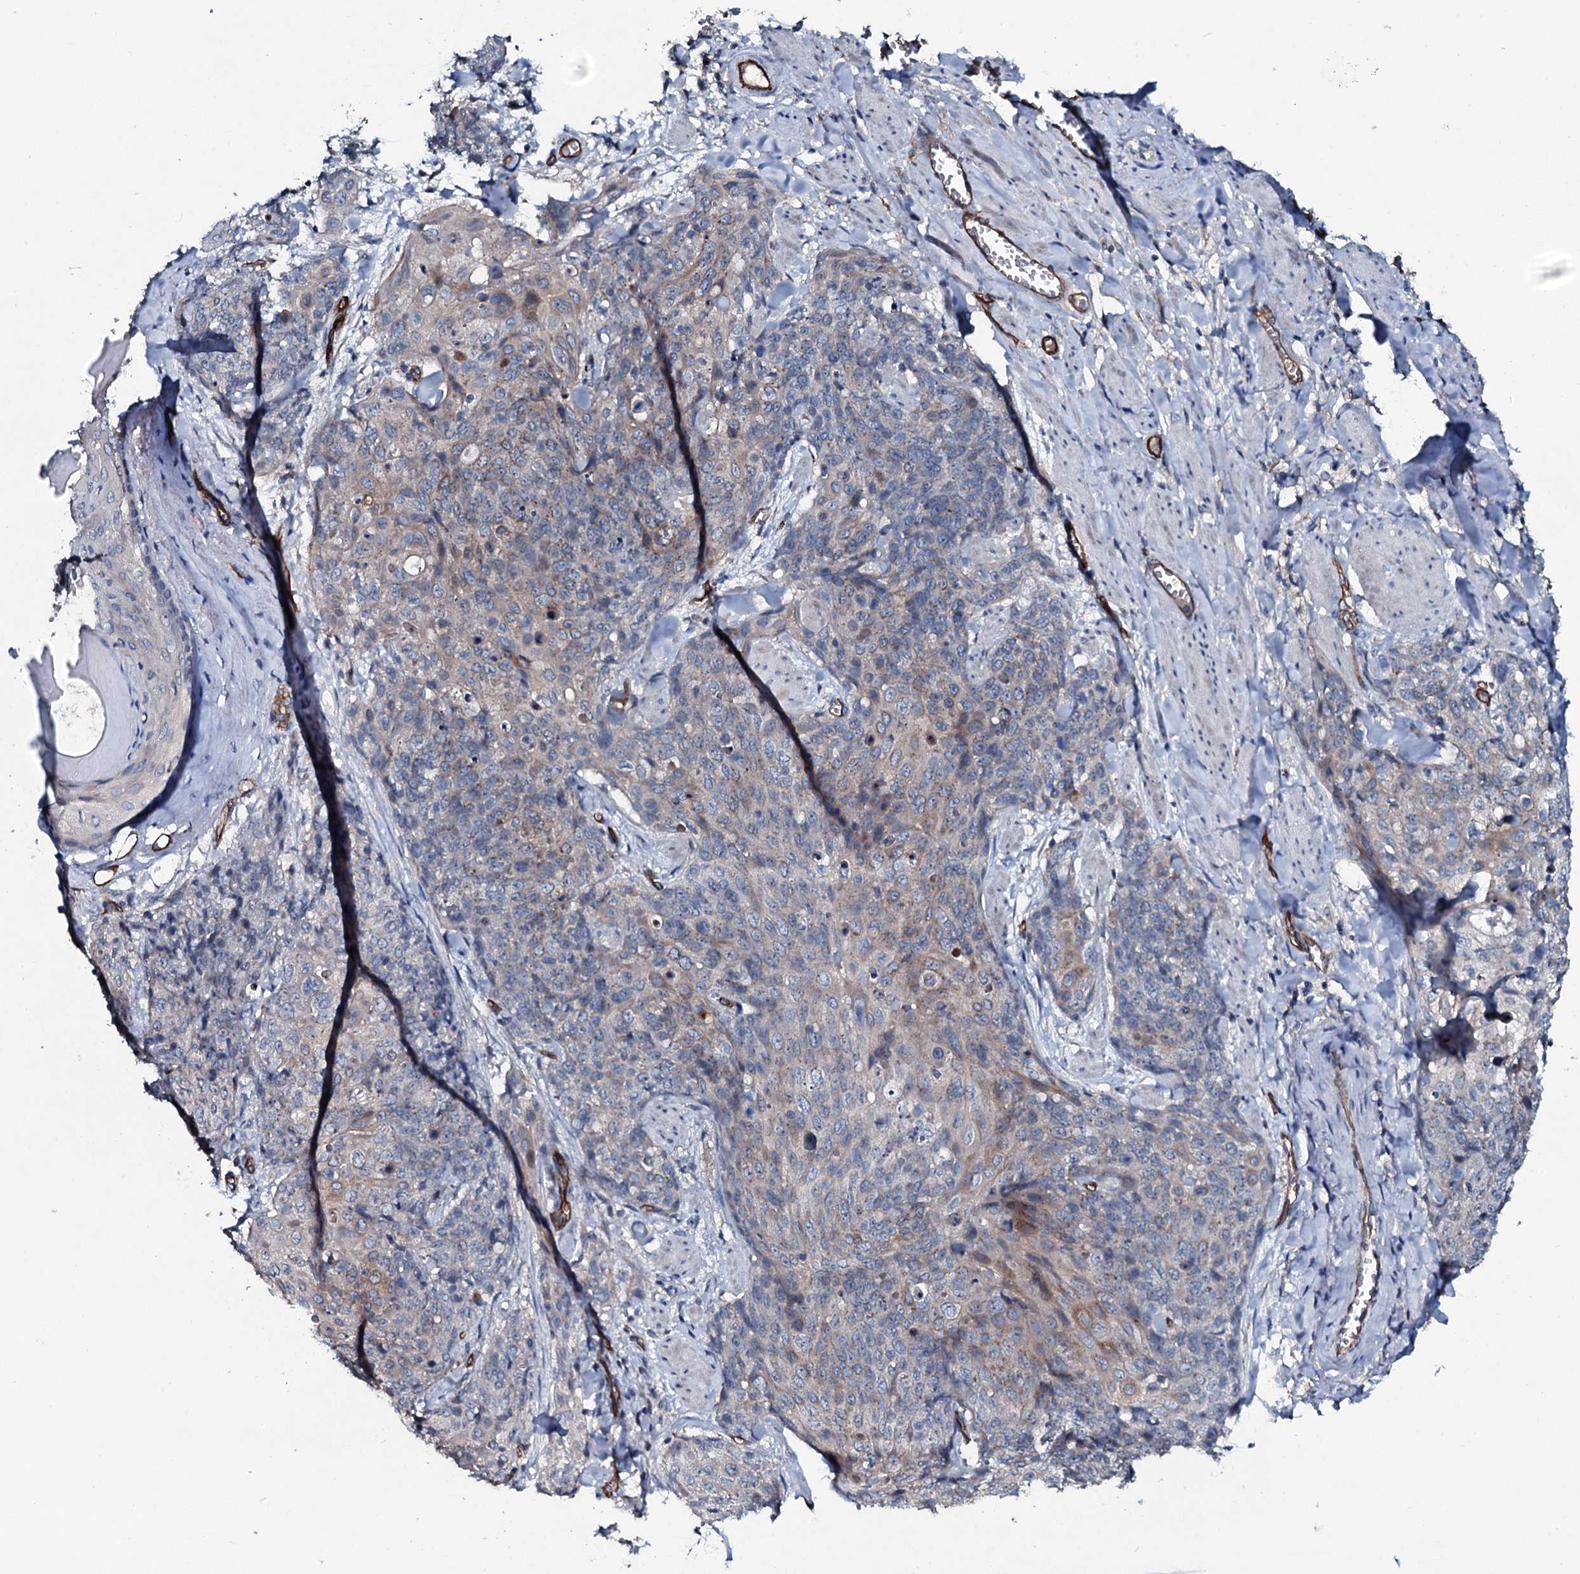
{"staining": {"intensity": "weak", "quantity": "25%-75%", "location": "cytoplasmic/membranous"}, "tissue": "skin cancer", "cell_type": "Tumor cells", "image_type": "cancer", "snomed": [{"axis": "morphology", "description": "Squamous cell carcinoma, NOS"}, {"axis": "topography", "description": "Skin"}, {"axis": "topography", "description": "Vulva"}], "caption": "Protein positivity by immunohistochemistry (IHC) displays weak cytoplasmic/membranous staining in about 25%-75% of tumor cells in skin squamous cell carcinoma.", "gene": "CLEC14A", "patient": {"sex": "female", "age": 85}}